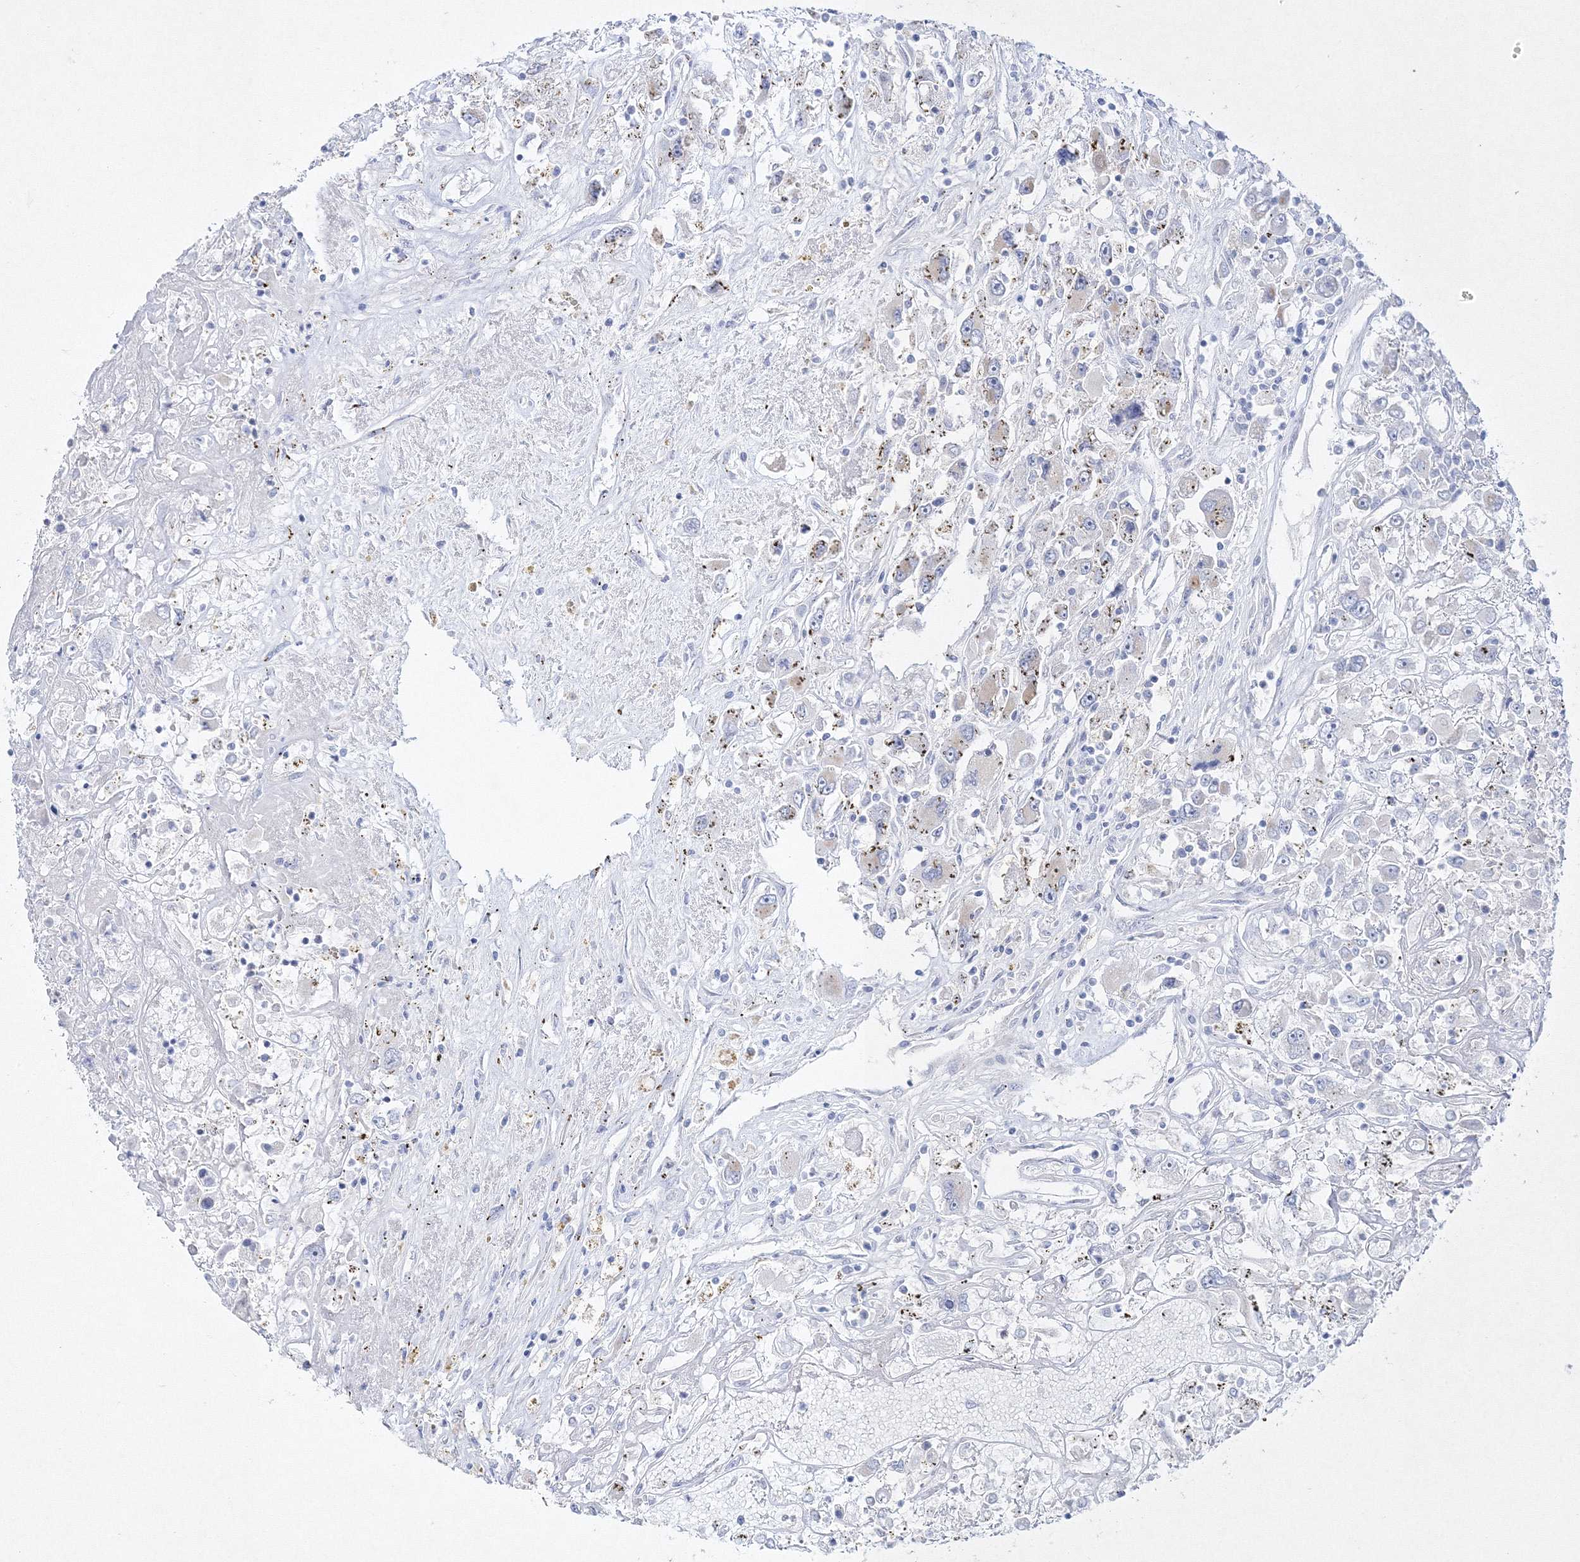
{"staining": {"intensity": "negative", "quantity": "none", "location": "none"}, "tissue": "renal cancer", "cell_type": "Tumor cells", "image_type": "cancer", "snomed": [{"axis": "morphology", "description": "Adenocarcinoma, NOS"}, {"axis": "topography", "description": "Kidney"}], "caption": "This is an immunohistochemistry image of renal adenocarcinoma. There is no staining in tumor cells.", "gene": "NEU4", "patient": {"sex": "female", "age": 52}}